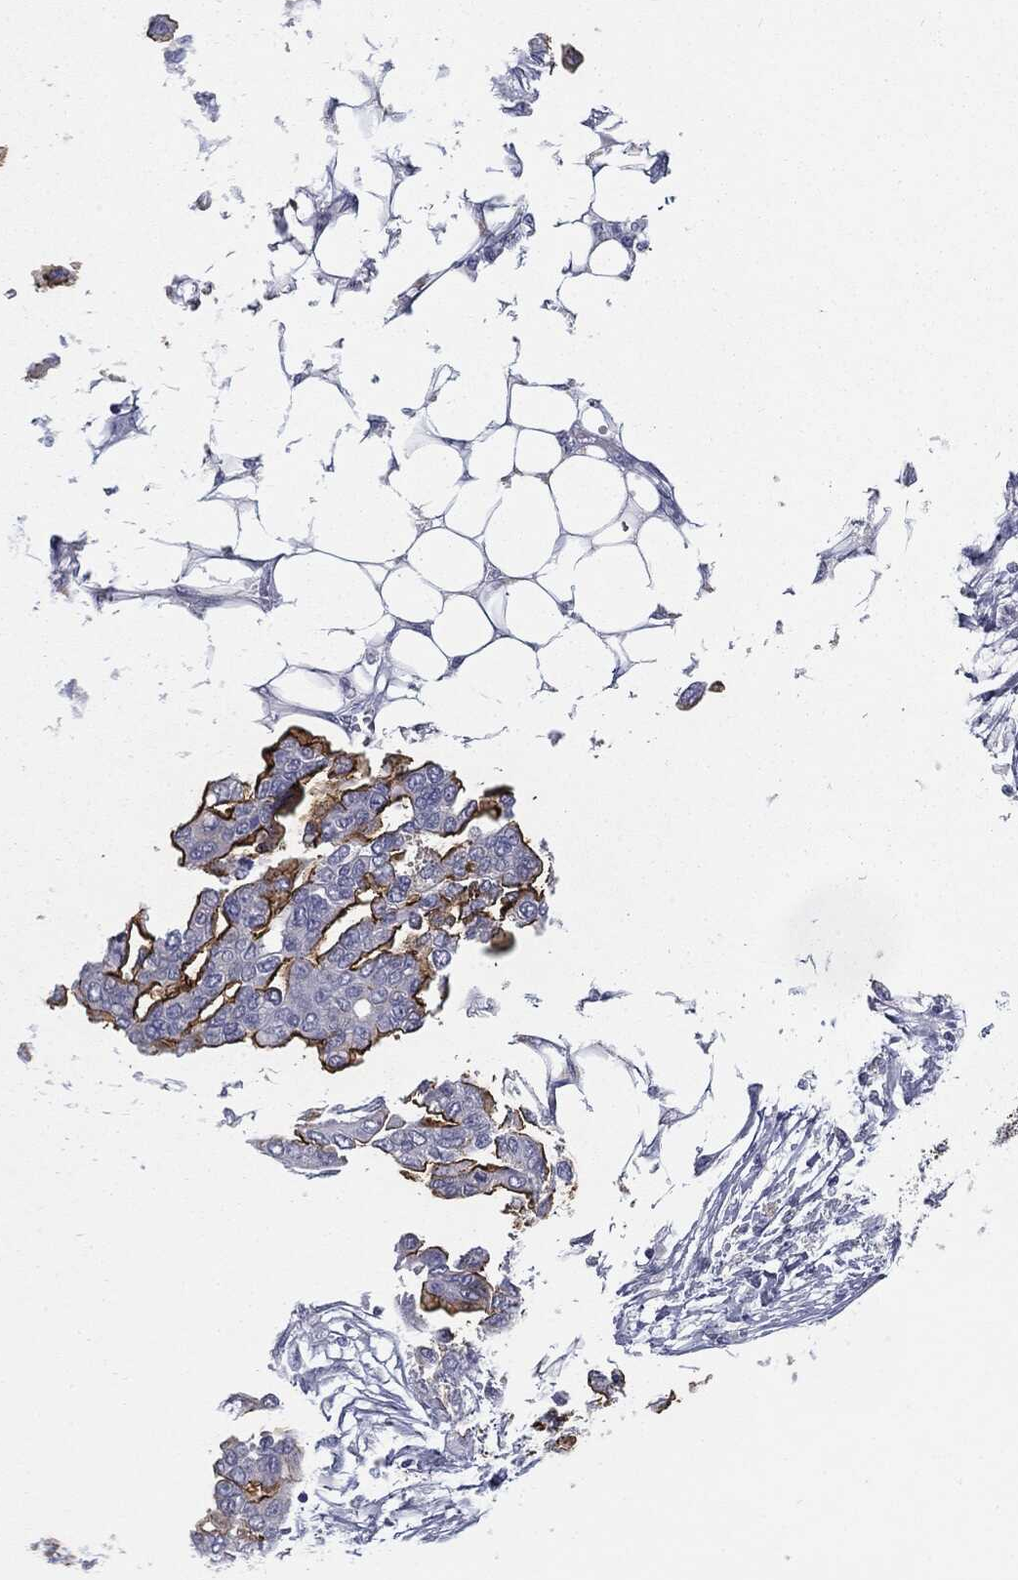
{"staining": {"intensity": "strong", "quantity": "25%-75%", "location": "cytoplasmic/membranous"}, "tissue": "ovarian cancer", "cell_type": "Tumor cells", "image_type": "cancer", "snomed": [{"axis": "morphology", "description": "Cystadenocarcinoma, serous, NOS"}, {"axis": "topography", "description": "Ovary"}], "caption": "A histopathology image of human ovarian cancer (serous cystadenocarcinoma) stained for a protein displays strong cytoplasmic/membranous brown staining in tumor cells.", "gene": "MUC1", "patient": {"sex": "female", "age": 59}}